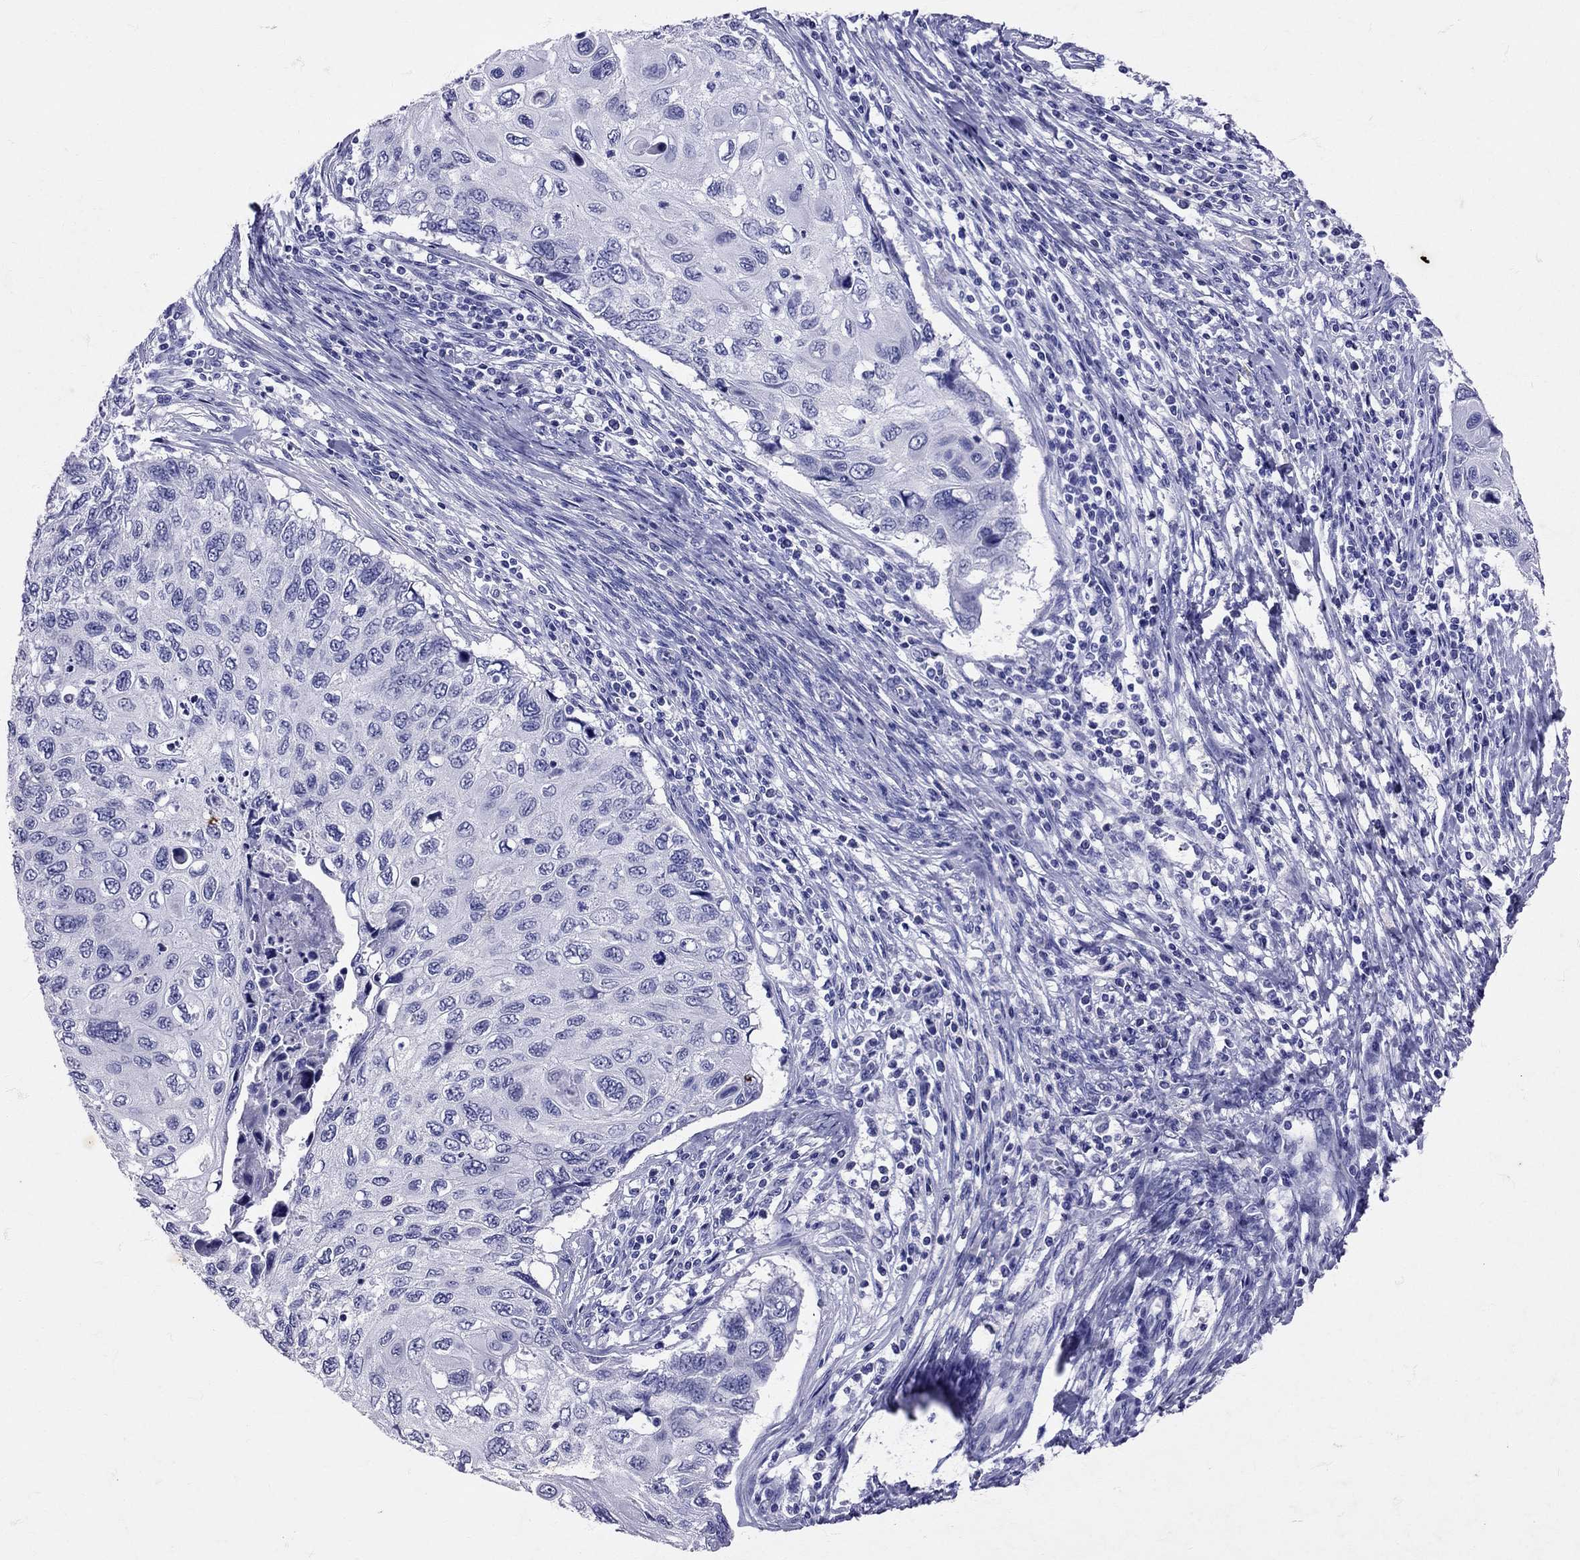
{"staining": {"intensity": "negative", "quantity": "none", "location": "none"}, "tissue": "cervical cancer", "cell_type": "Tumor cells", "image_type": "cancer", "snomed": [{"axis": "morphology", "description": "Squamous cell carcinoma, NOS"}, {"axis": "topography", "description": "Cervix"}], "caption": "Cervical cancer stained for a protein using immunohistochemistry displays no expression tumor cells.", "gene": "AVP", "patient": {"sex": "female", "age": 70}}